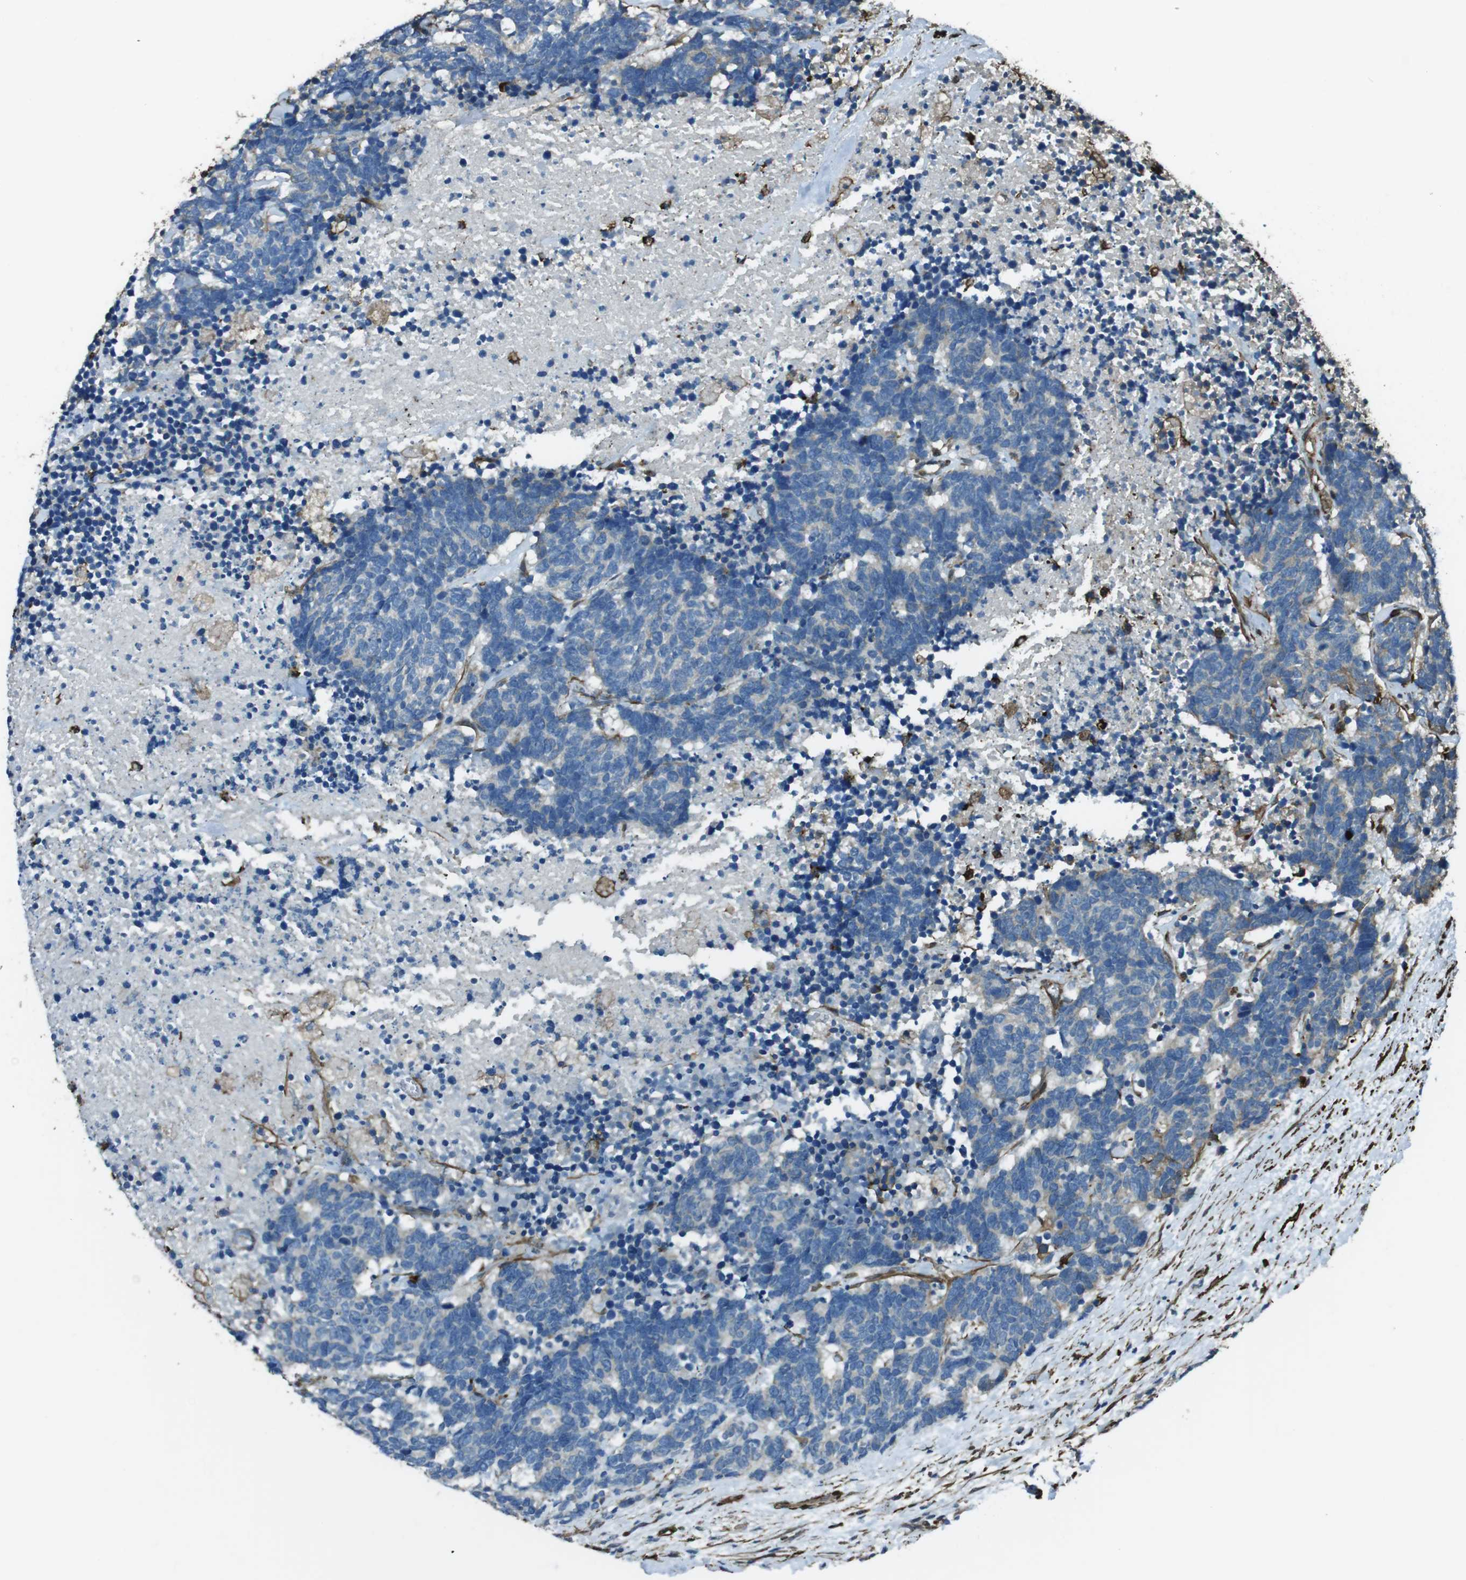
{"staining": {"intensity": "negative", "quantity": "none", "location": "none"}, "tissue": "carcinoid", "cell_type": "Tumor cells", "image_type": "cancer", "snomed": [{"axis": "morphology", "description": "Carcinoma, NOS"}, {"axis": "morphology", "description": "Carcinoid, malignant, NOS"}, {"axis": "topography", "description": "Urinary bladder"}], "caption": "The histopathology image reveals no staining of tumor cells in carcinoid.", "gene": "SFT2D1", "patient": {"sex": "male", "age": 57}}